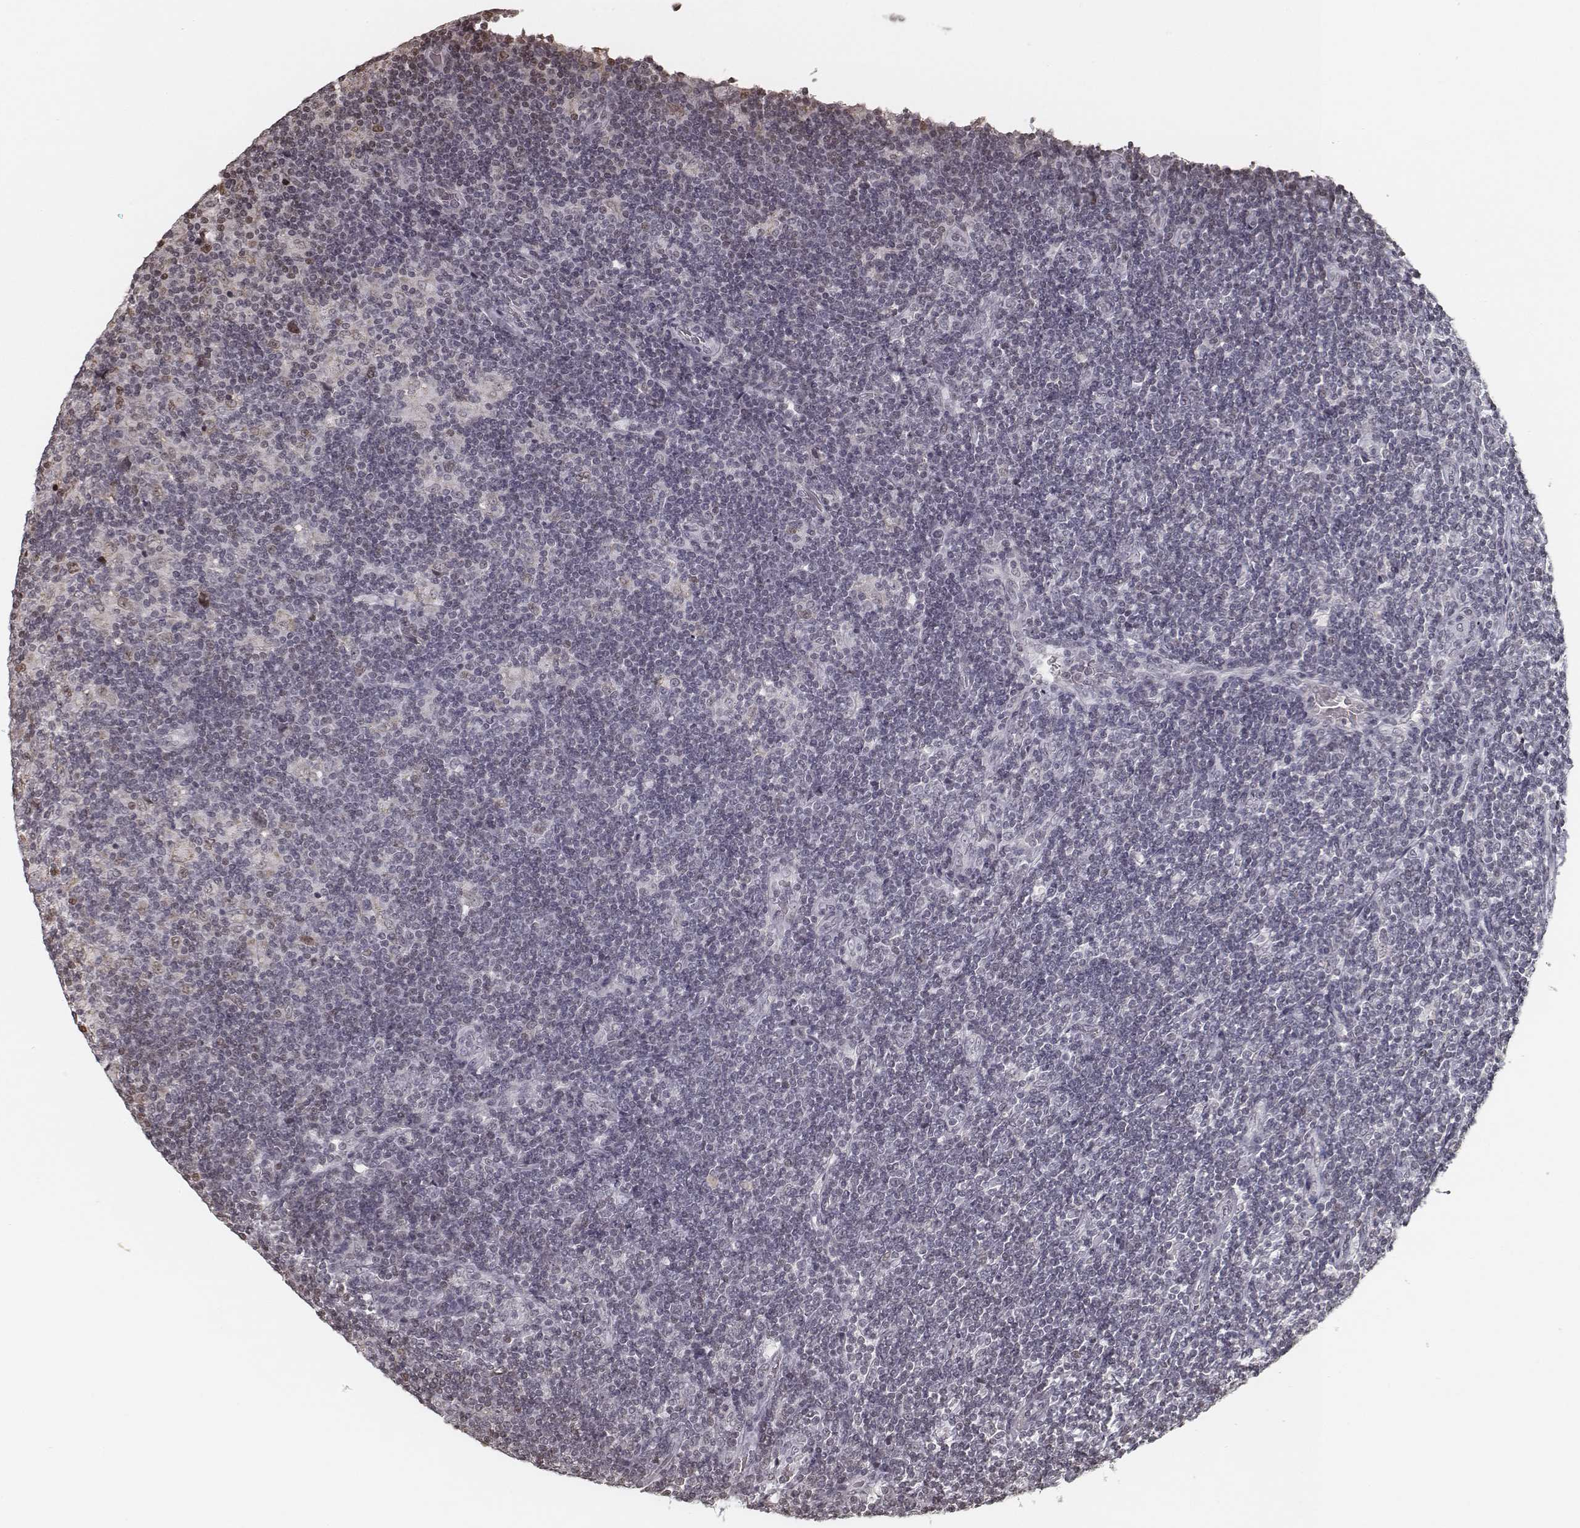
{"staining": {"intensity": "negative", "quantity": "none", "location": "none"}, "tissue": "lymphoma", "cell_type": "Tumor cells", "image_type": "cancer", "snomed": [{"axis": "morphology", "description": "Hodgkin's disease, NOS"}, {"axis": "topography", "description": "Lymph node"}], "caption": "Tumor cells show no significant expression in Hodgkin's disease.", "gene": "HMGA2", "patient": {"sex": "male", "age": 40}}